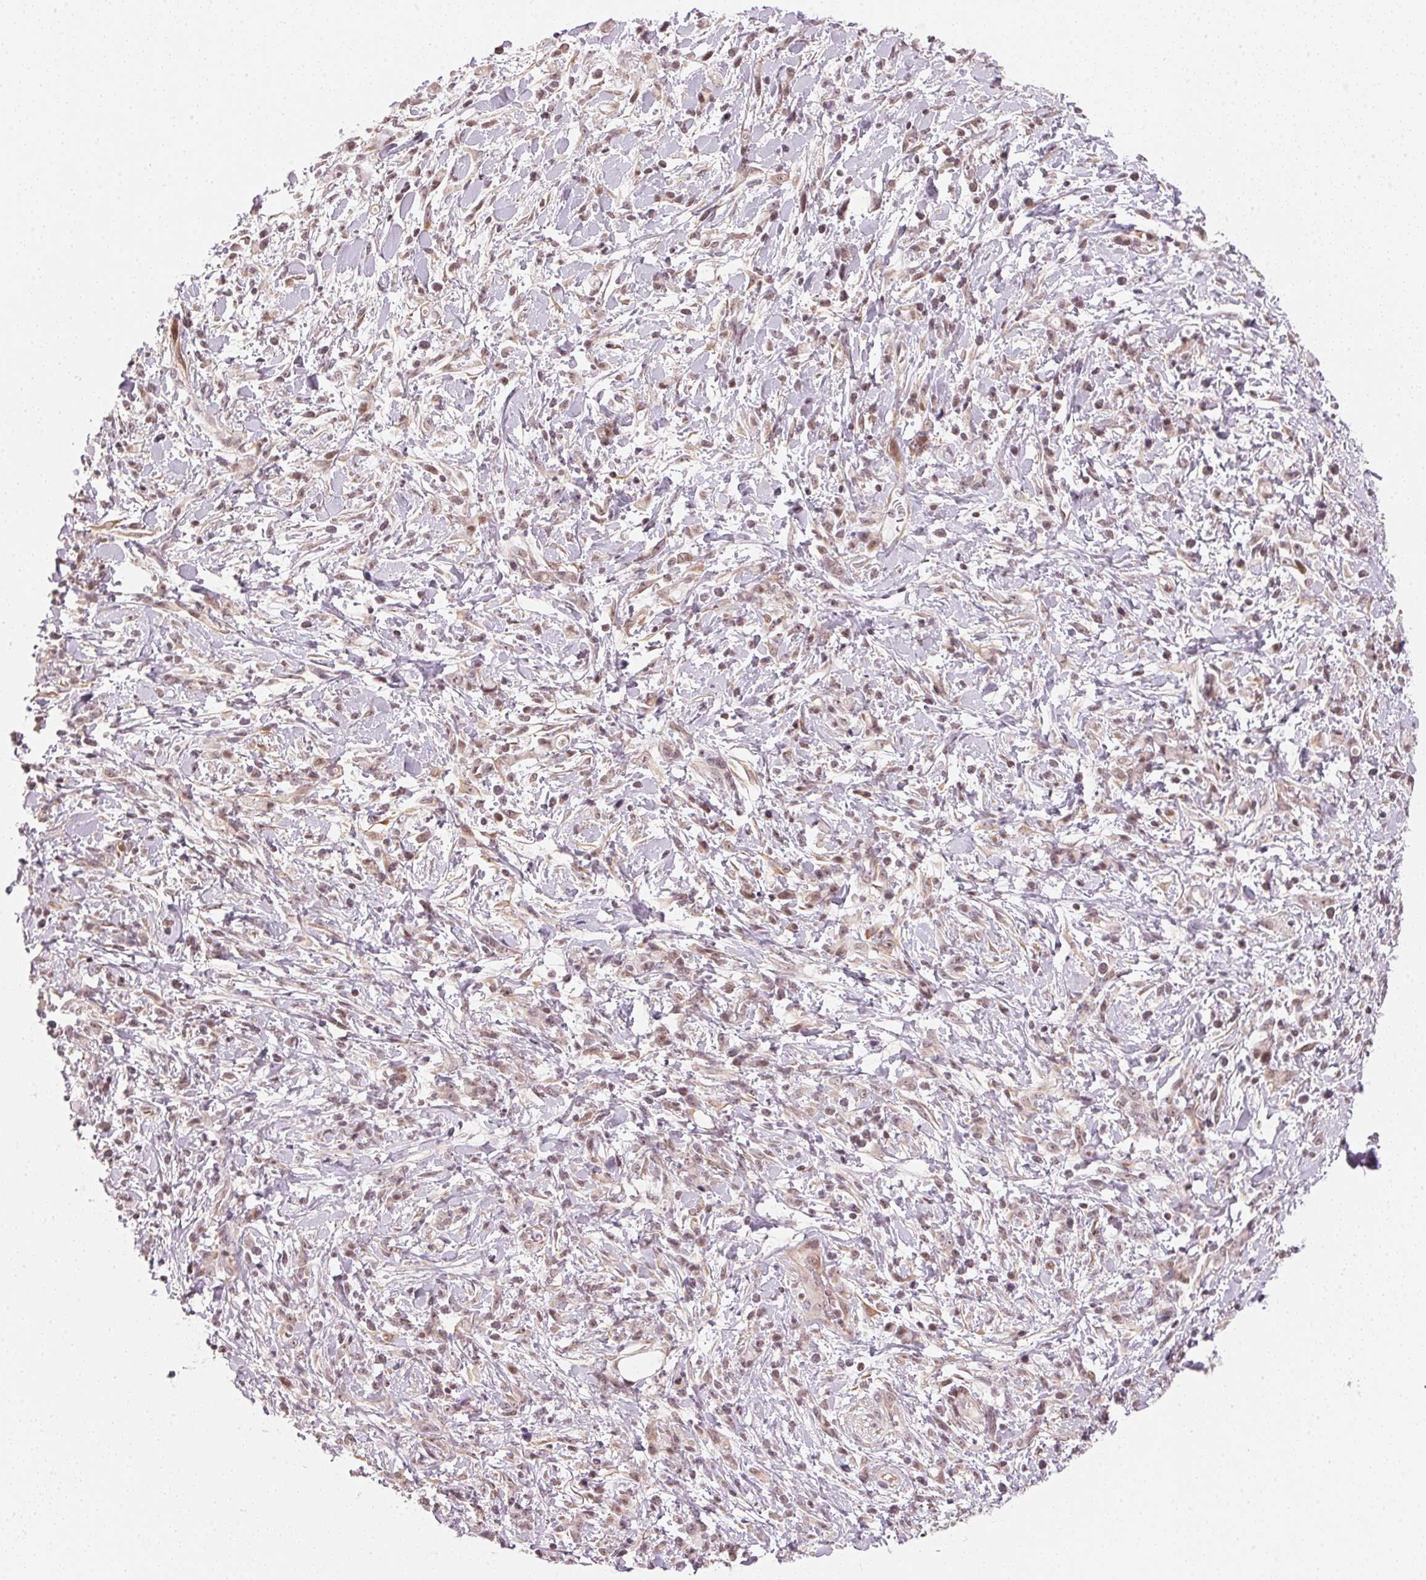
{"staining": {"intensity": "weak", "quantity": "25%-75%", "location": "nuclear"}, "tissue": "stomach cancer", "cell_type": "Tumor cells", "image_type": "cancer", "snomed": [{"axis": "morphology", "description": "Adenocarcinoma, NOS"}, {"axis": "topography", "description": "Stomach"}], "caption": "Human stomach cancer stained with a brown dye reveals weak nuclear positive positivity in about 25%-75% of tumor cells.", "gene": "KAT6A", "patient": {"sex": "female", "age": 84}}